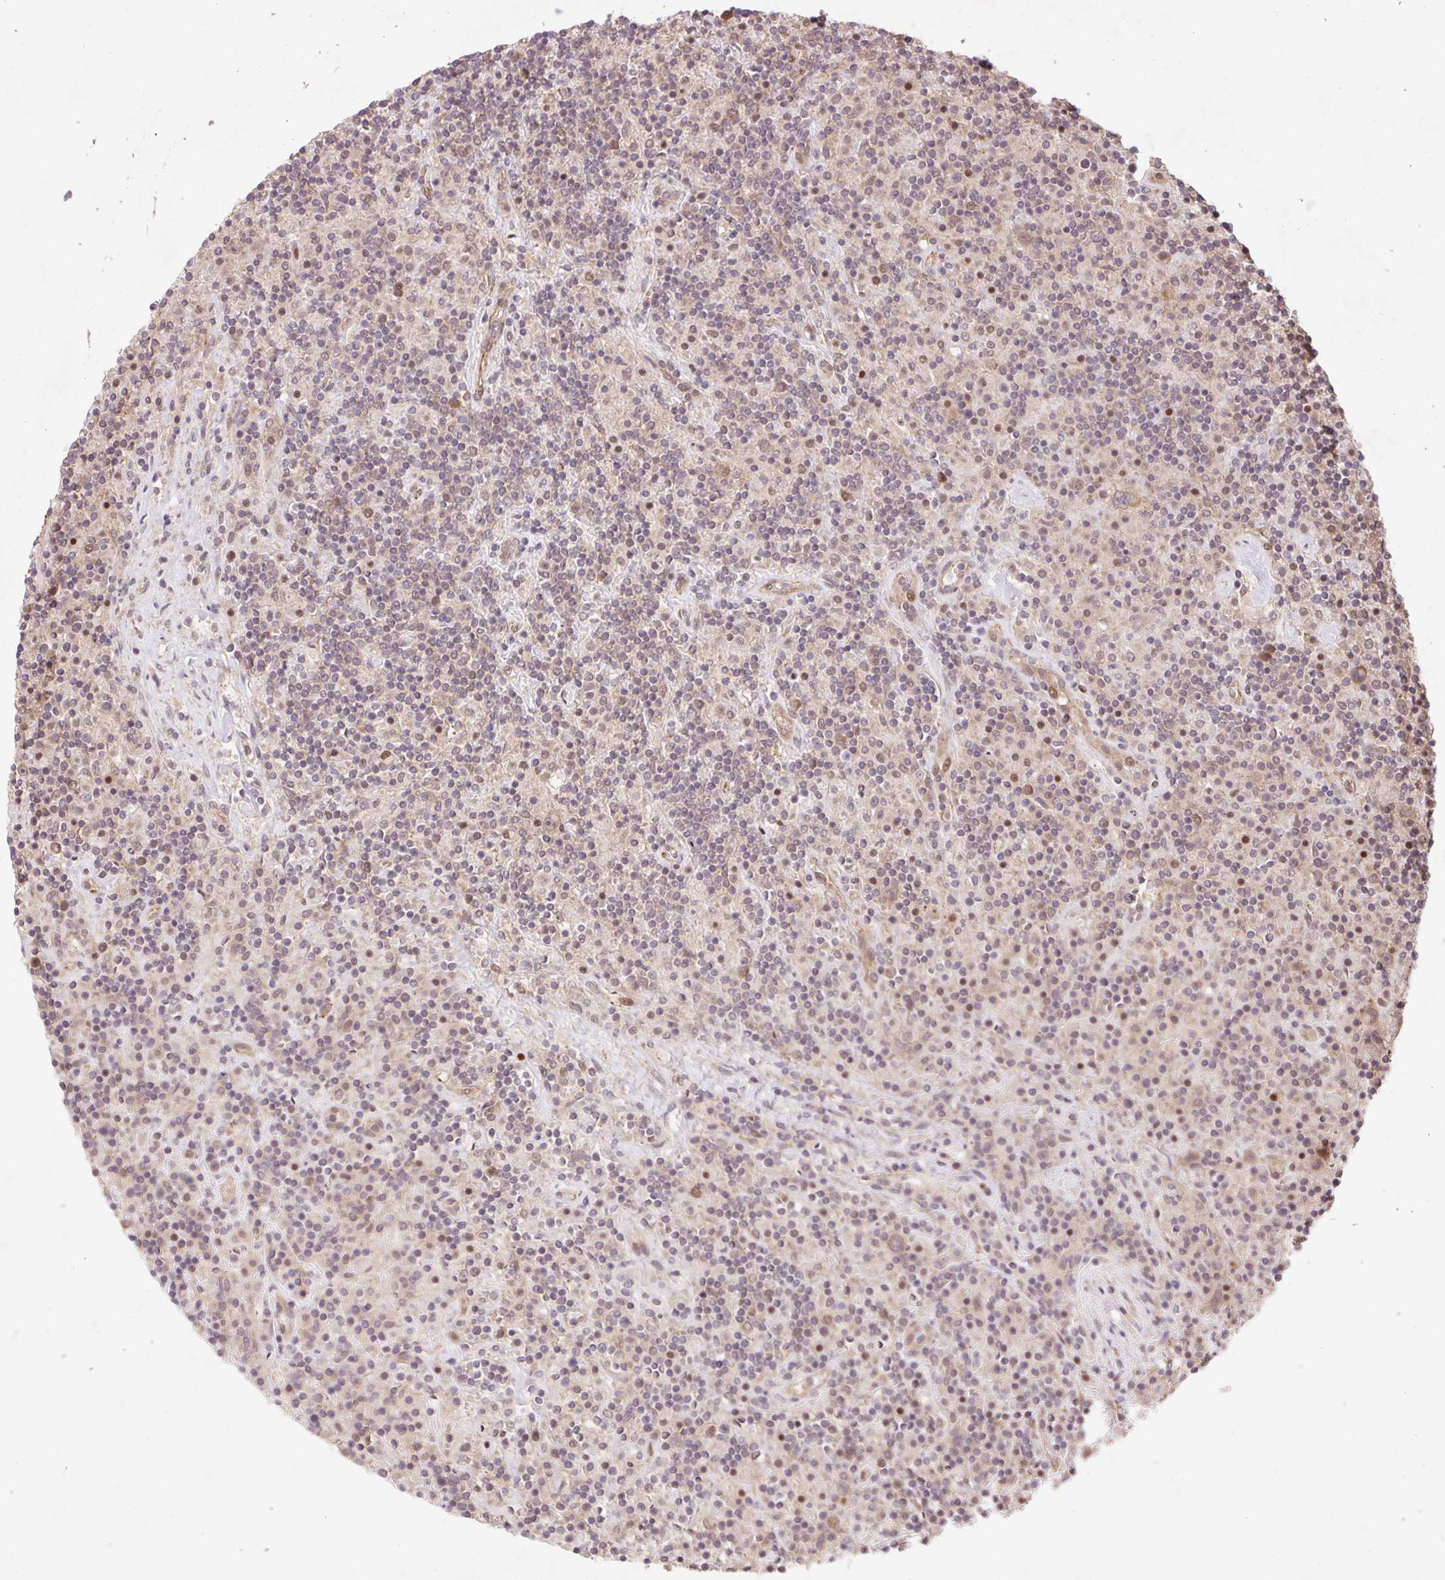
{"staining": {"intensity": "weak", "quantity": ">75%", "location": "cytoplasmic/membranous,nuclear"}, "tissue": "lymphoma", "cell_type": "Tumor cells", "image_type": "cancer", "snomed": [{"axis": "morphology", "description": "Hodgkin's disease, NOS"}, {"axis": "topography", "description": "Lymph node"}], "caption": "A micrograph of human Hodgkin's disease stained for a protein displays weak cytoplasmic/membranous and nuclear brown staining in tumor cells.", "gene": "HFE", "patient": {"sex": "male", "age": 70}}